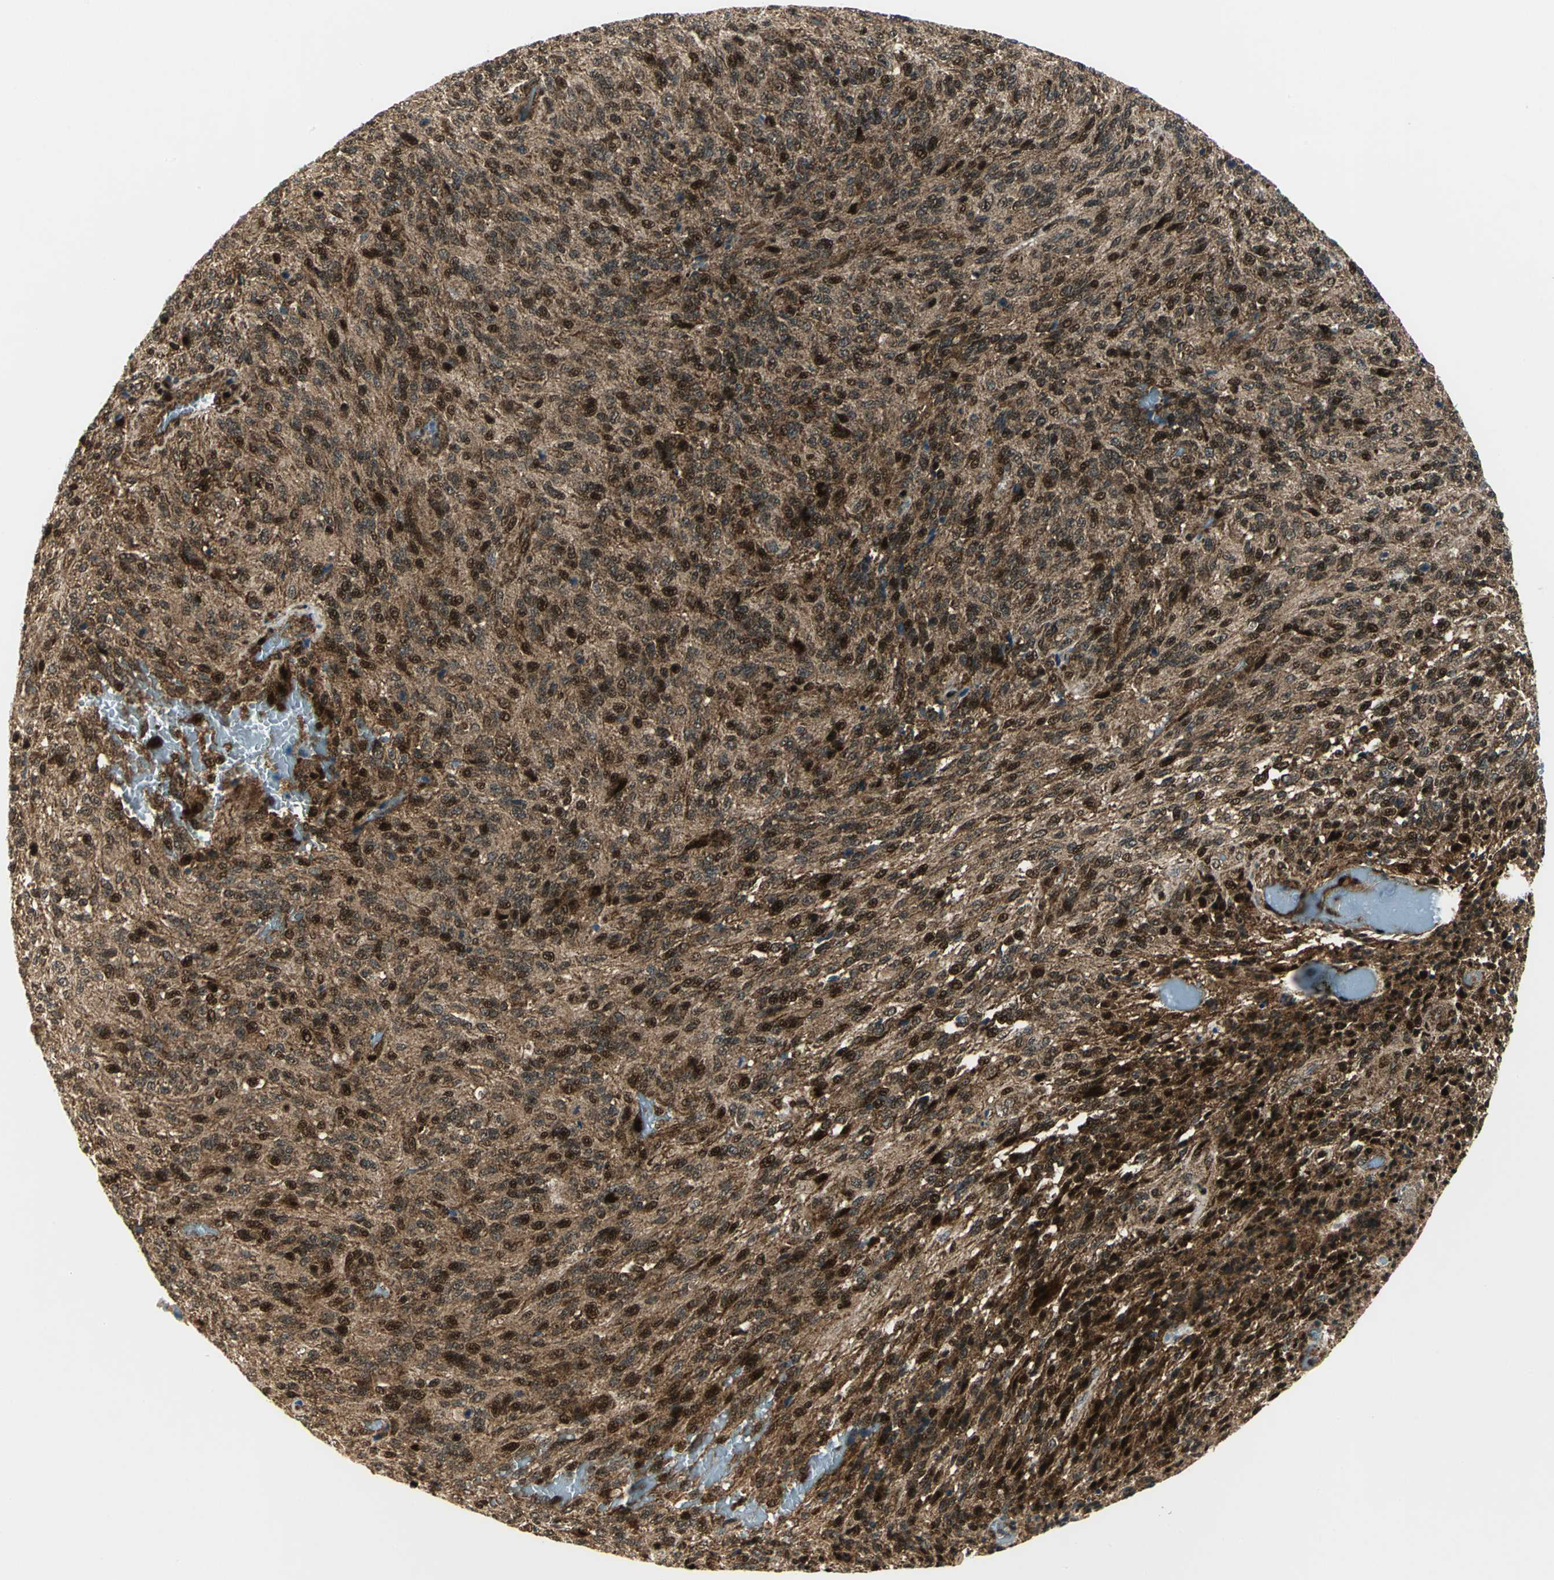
{"staining": {"intensity": "strong", "quantity": ">75%", "location": "cytoplasmic/membranous,nuclear"}, "tissue": "glioma", "cell_type": "Tumor cells", "image_type": "cancer", "snomed": [{"axis": "morphology", "description": "Normal tissue, NOS"}, {"axis": "morphology", "description": "Glioma, malignant, High grade"}, {"axis": "topography", "description": "Cerebral cortex"}], "caption": "IHC staining of glioma, which shows high levels of strong cytoplasmic/membranous and nuclear positivity in about >75% of tumor cells indicating strong cytoplasmic/membranous and nuclear protein expression. The staining was performed using DAB (3,3'-diaminobenzidine) (brown) for protein detection and nuclei were counterstained in hematoxylin (blue).", "gene": "COPS5", "patient": {"sex": "male", "age": 56}}